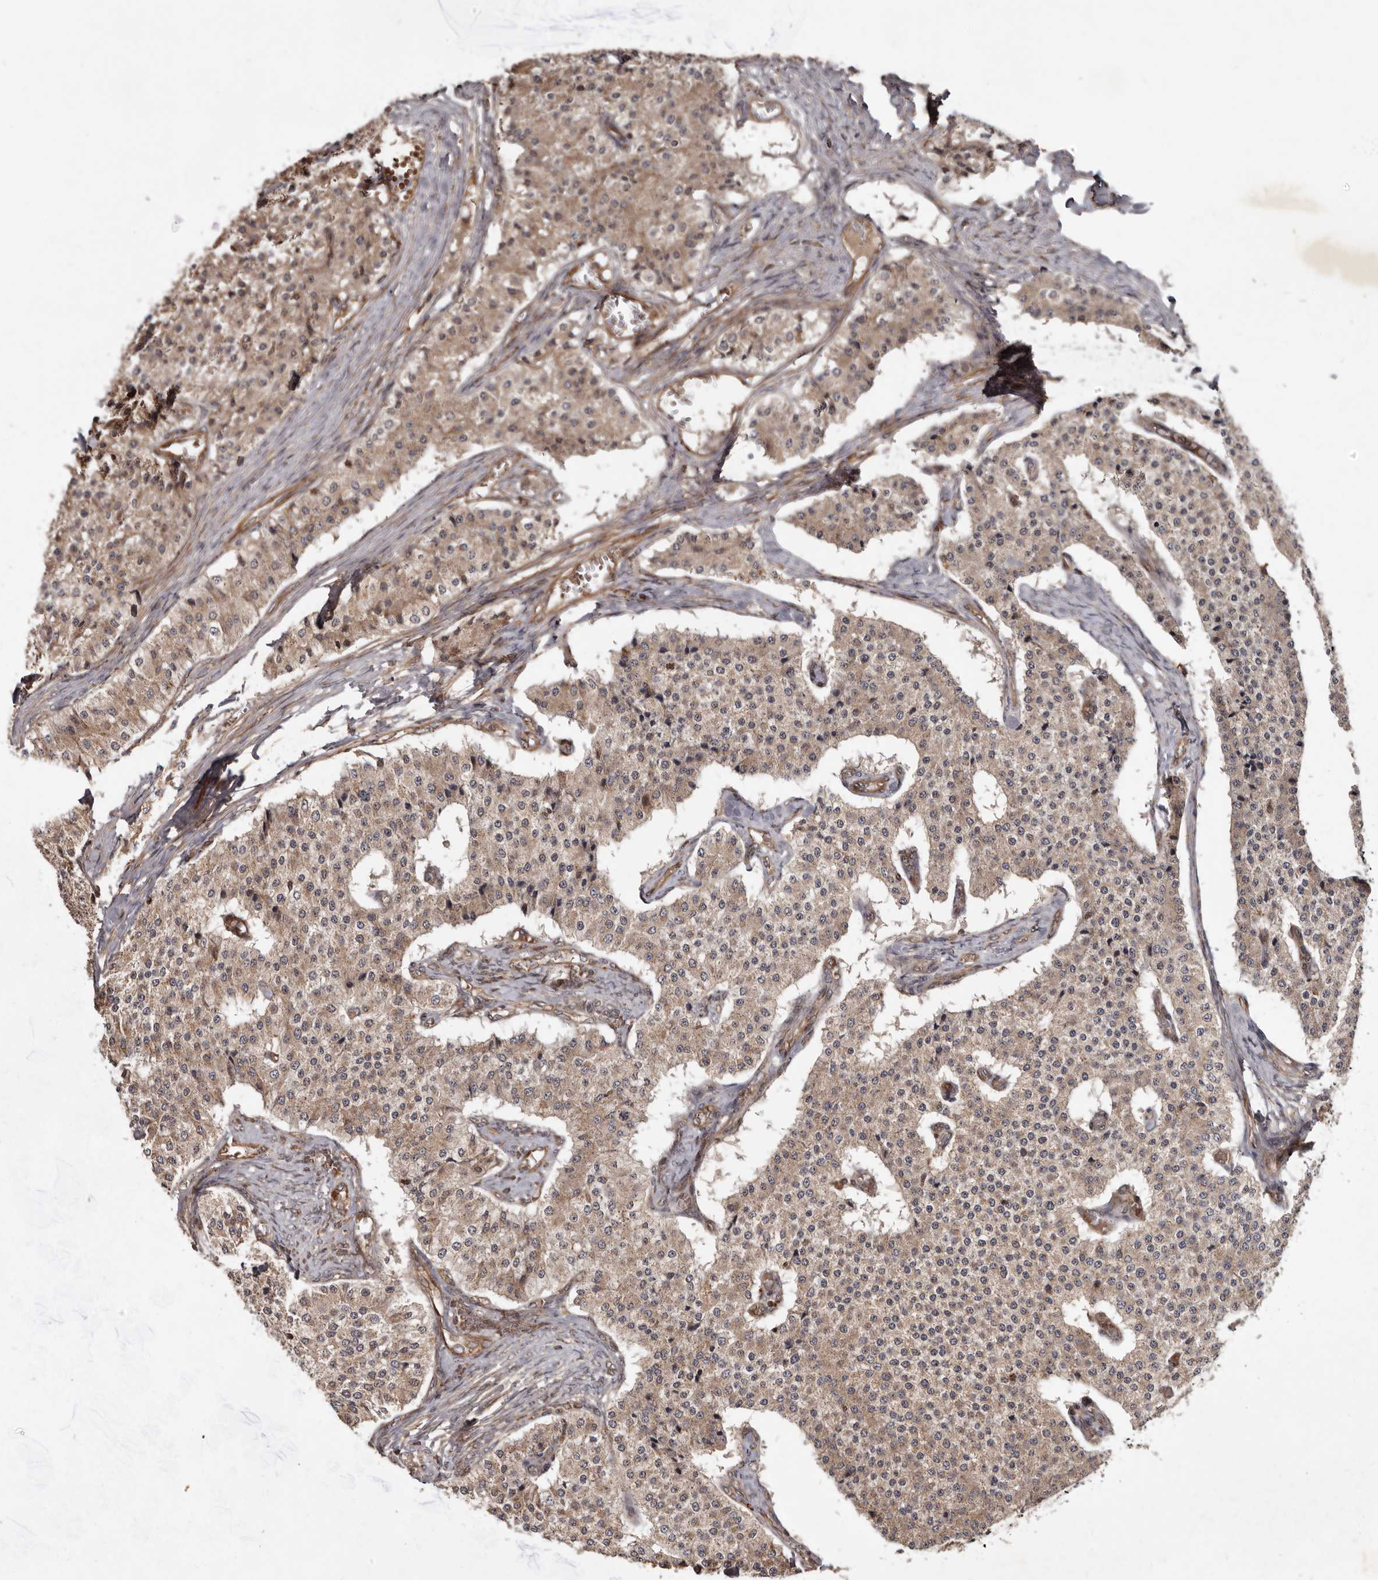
{"staining": {"intensity": "weak", "quantity": ">75%", "location": "cytoplasmic/membranous"}, "tissue": "carcinoid", "cell_type": "Tumor cells", "image_type": "cancer", "snomed": [{"axis": "morphology", "description": "Carcinoid, malignant, NOS"}, {"axis": "topography", "description": "Colon"}], "caption": "Immunohistochemical staining of human carcinoid displays low levels of weak cytoplasmic/membranous protein expression in approximately >75% of tumor cells.", "gene": "STK36", "patient": {"sex": "female", "age": 52}}